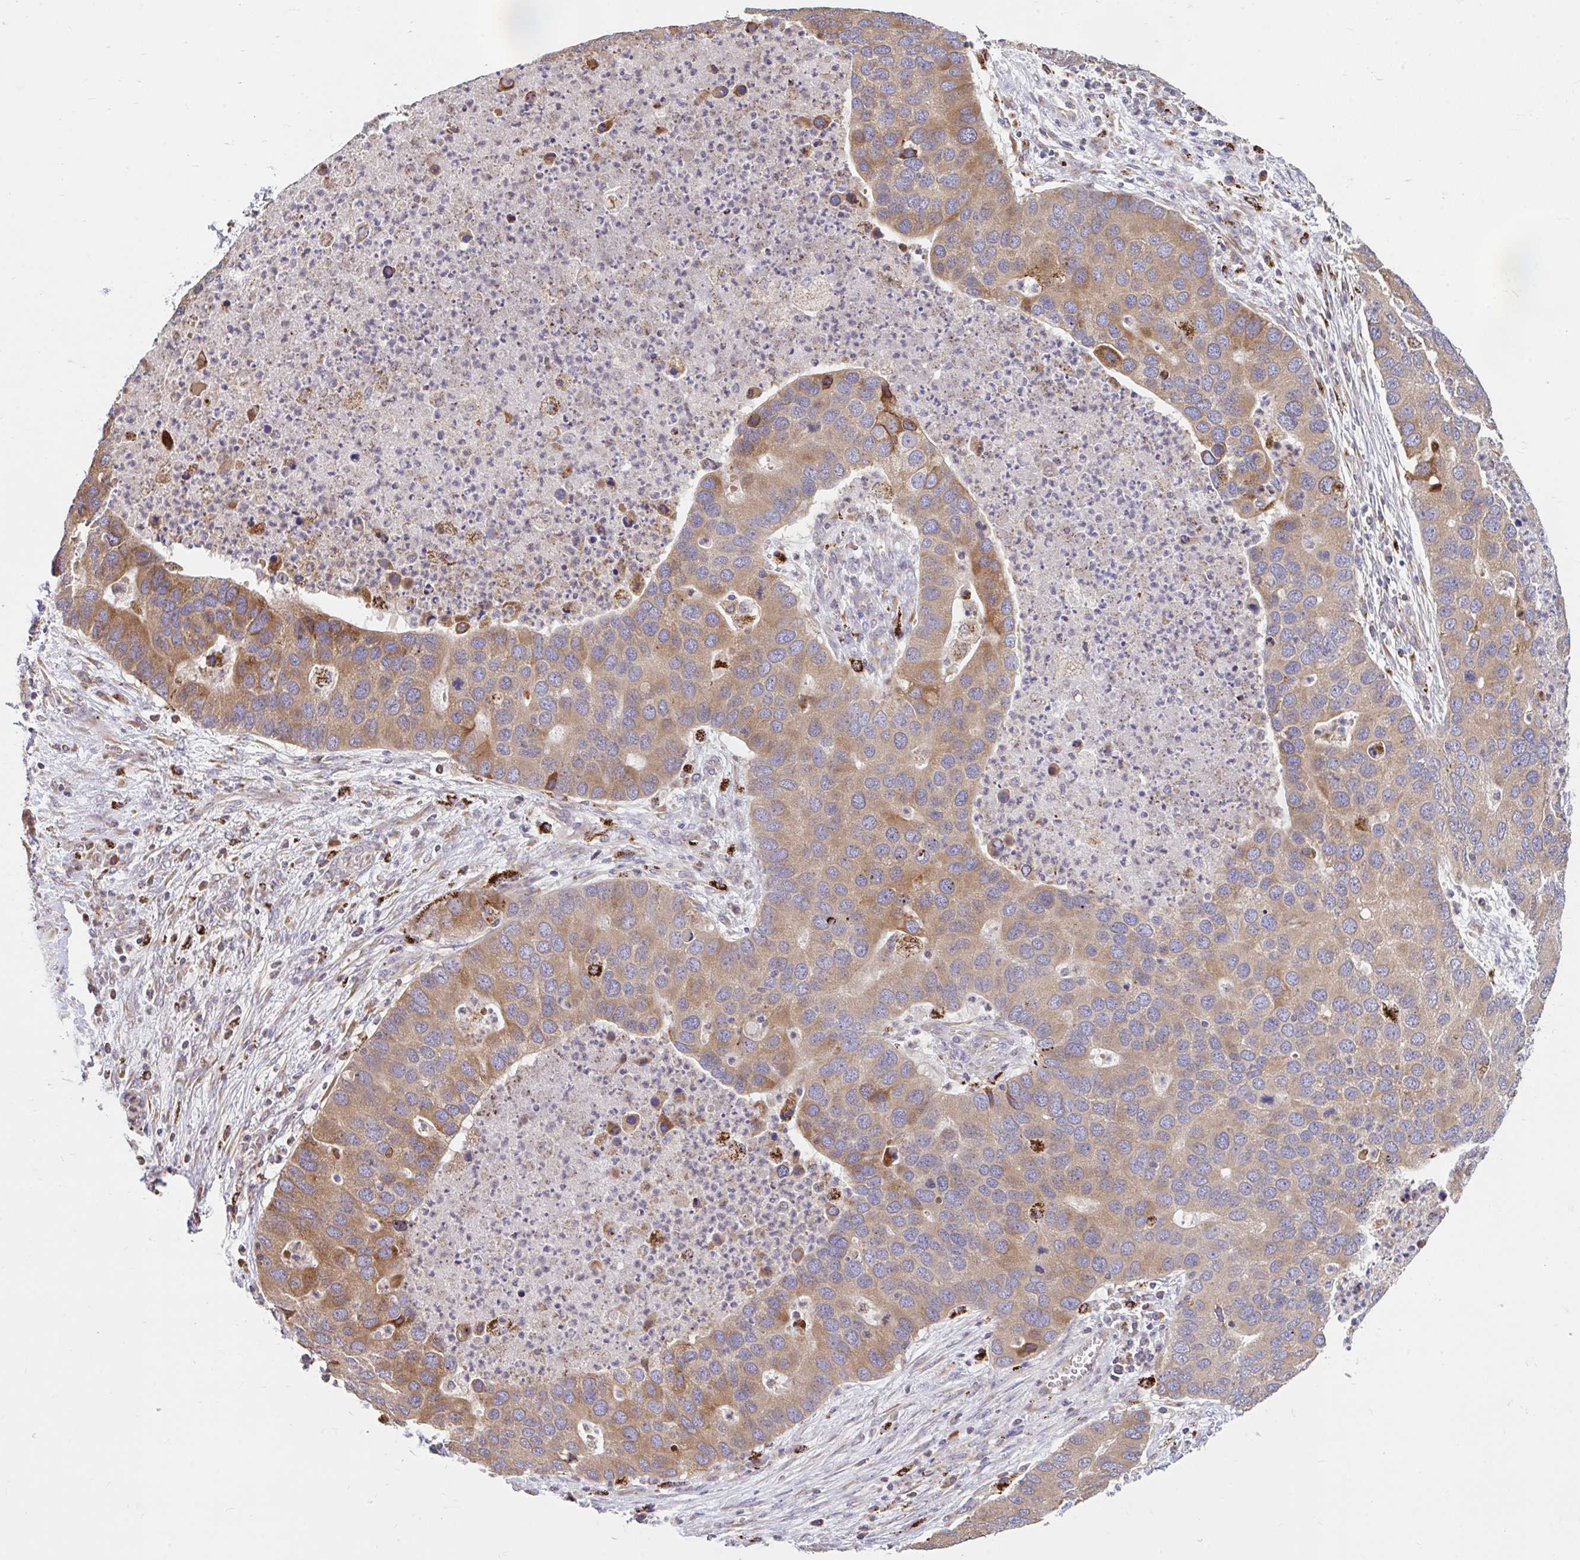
{"staining": {"intensity": "moderate", "quantity": ">75%", "location": "cytoplasmic/membranous"}, "tissue": "lung cancer", "cell_type": "Tumor cells", "image_type": "cancer", "snomed": [{"axis": "morphology", "description": "Aneuploidy"}, {"axis": "morphology", "description": "Adenocarcinoma, NOS"}, {"axis": "topography", "description": "Lymph node"}, {"axis": "topography", "description": "Lung"}], "caption": "DAB immunohistochemical staining of adenocarcinoma (lung) shows moderate cytoplasmic/membranous protein expression in about >75% of tumor cells.", "gene": "RALBP1", "patient": {"sex": "female", "age": 74}}